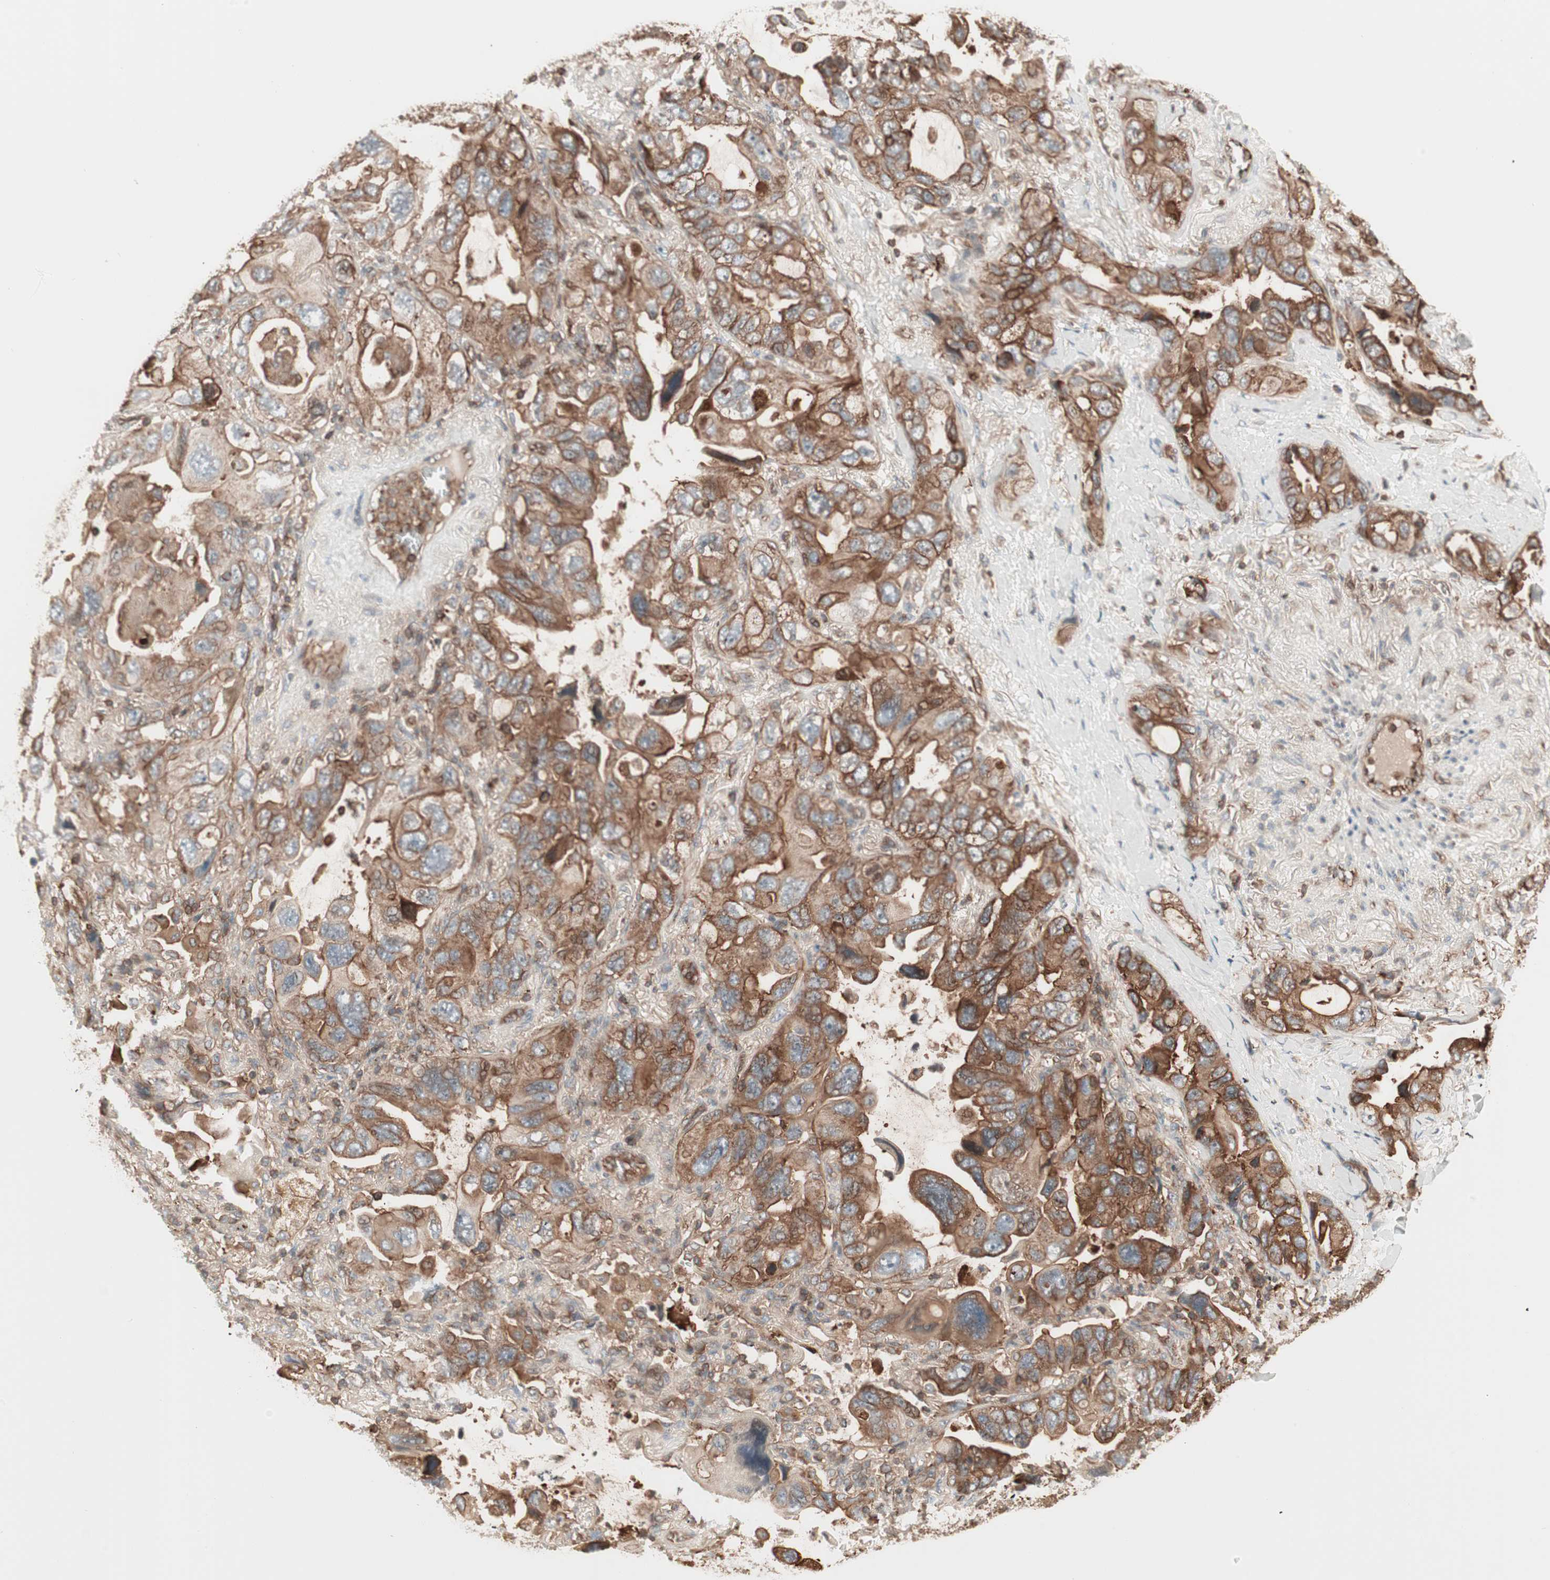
{"staining": {"intensity": "strong", "quantity": ">75%", "location": "cytoplasmic/membranous"}, "tissue": "lung cancer", "cell_type": "Tumor cells", "image_type": "cancer", "snomed": [{"axis": "morphology", "description": "Squamous cell carcinoma, NOS"}, {"axis": "topography", "description": "Lung"}], "caption": "Lung cancer tissue shows strong cytoplasmic/membranous staining in about >75% of tumor cells The staining is performed using DAB brown chromogen to label protein expression. The nuclei are counter-stained blue using hematoxylin.", "gene": "TCP11L1", "patient": {"sex": "female", "age": 73}}